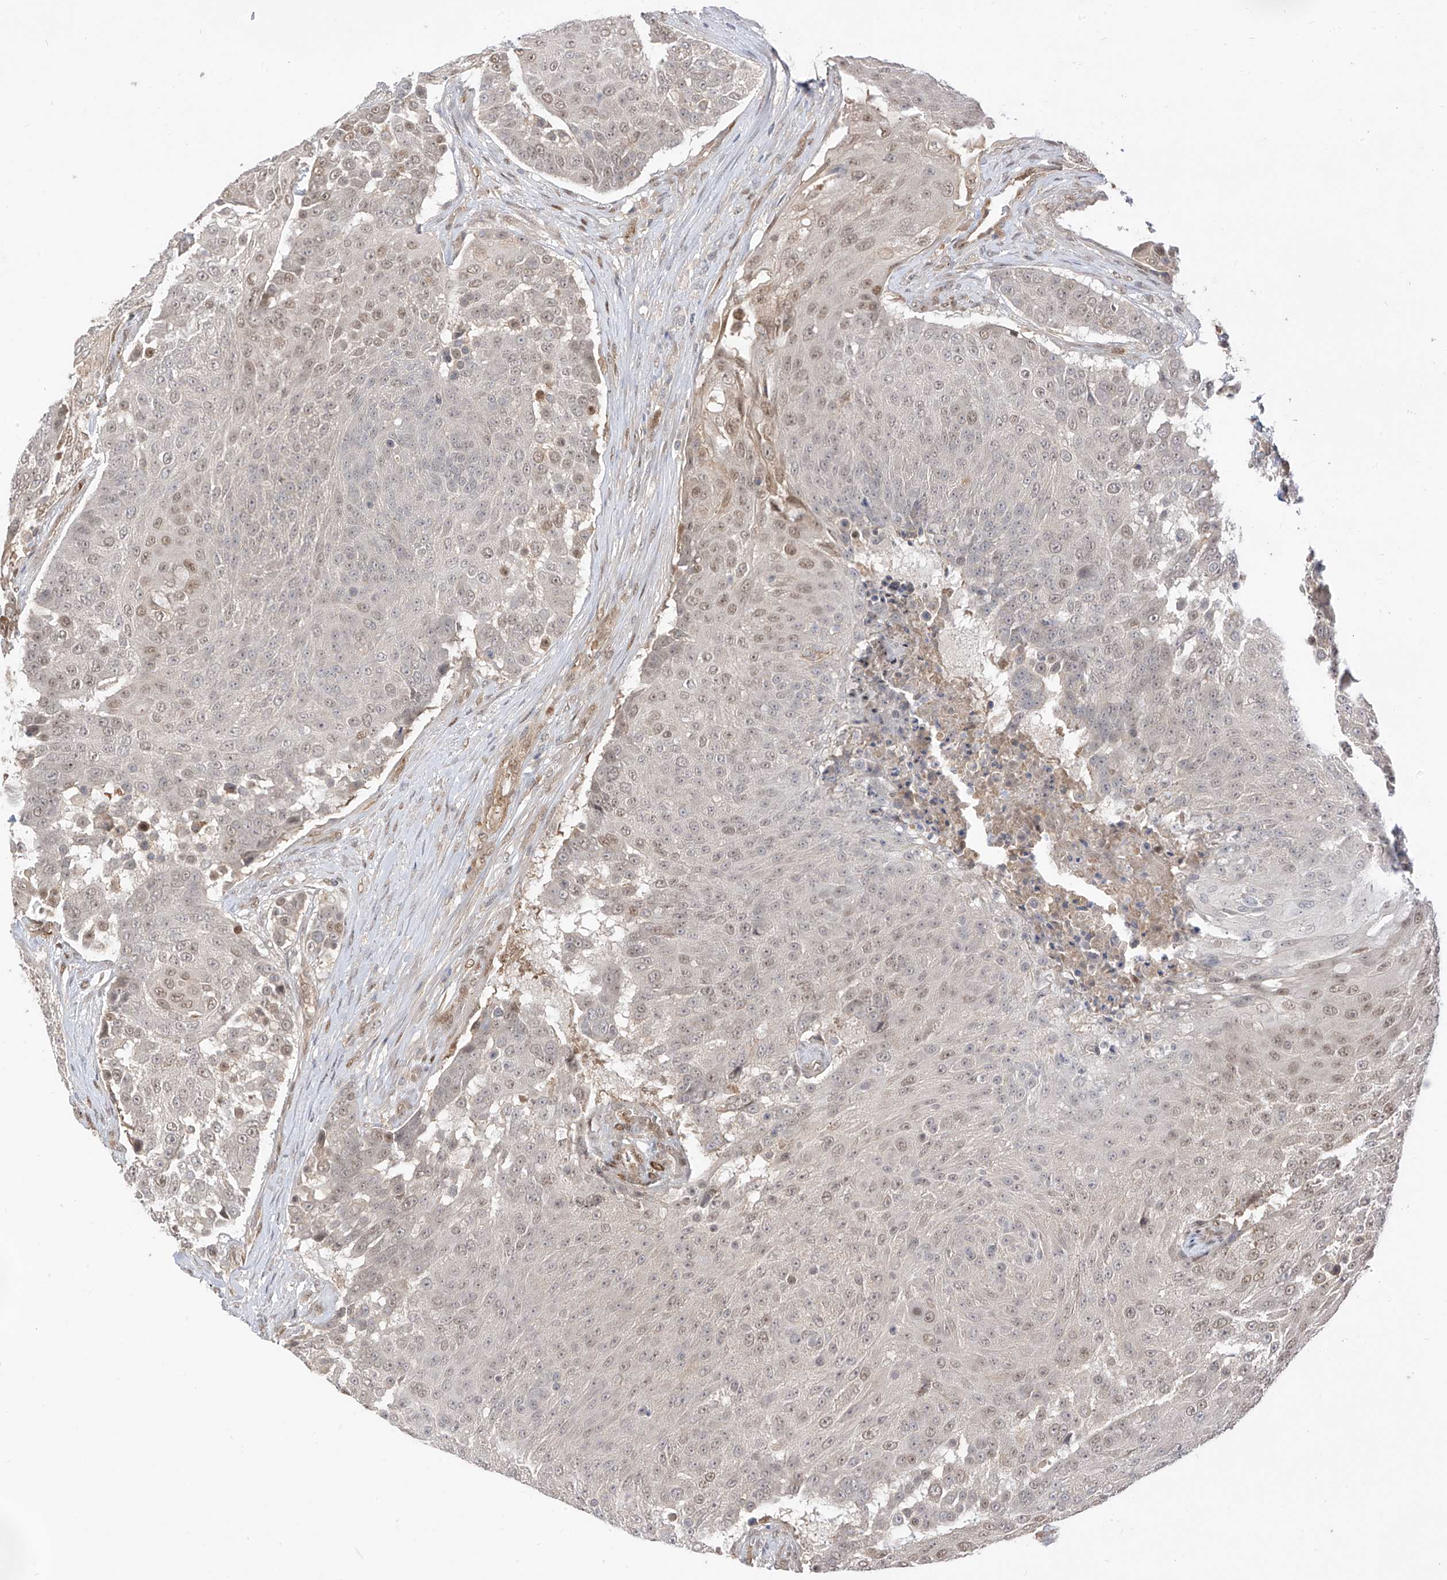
{"staining": {"intensity": "moderate", "quantity": "<25%", "location": "nuclear"}, "tissue": "urothelial cancer", "cell_type": "Tumor cells", "image_type": "cancer", "snomed": [{"axis": "morphology", "description": "Urothelial carcinoma, High grade"}, {"axis": "topography", "description": "Urinary bladder"}], "caption": "Protein staining exhibits moderate nuclear staining in about <25% of tumor cells in urothelial cancer.", "gene": "MRTFA", "patient": {"sex": "female", "age": 63}}